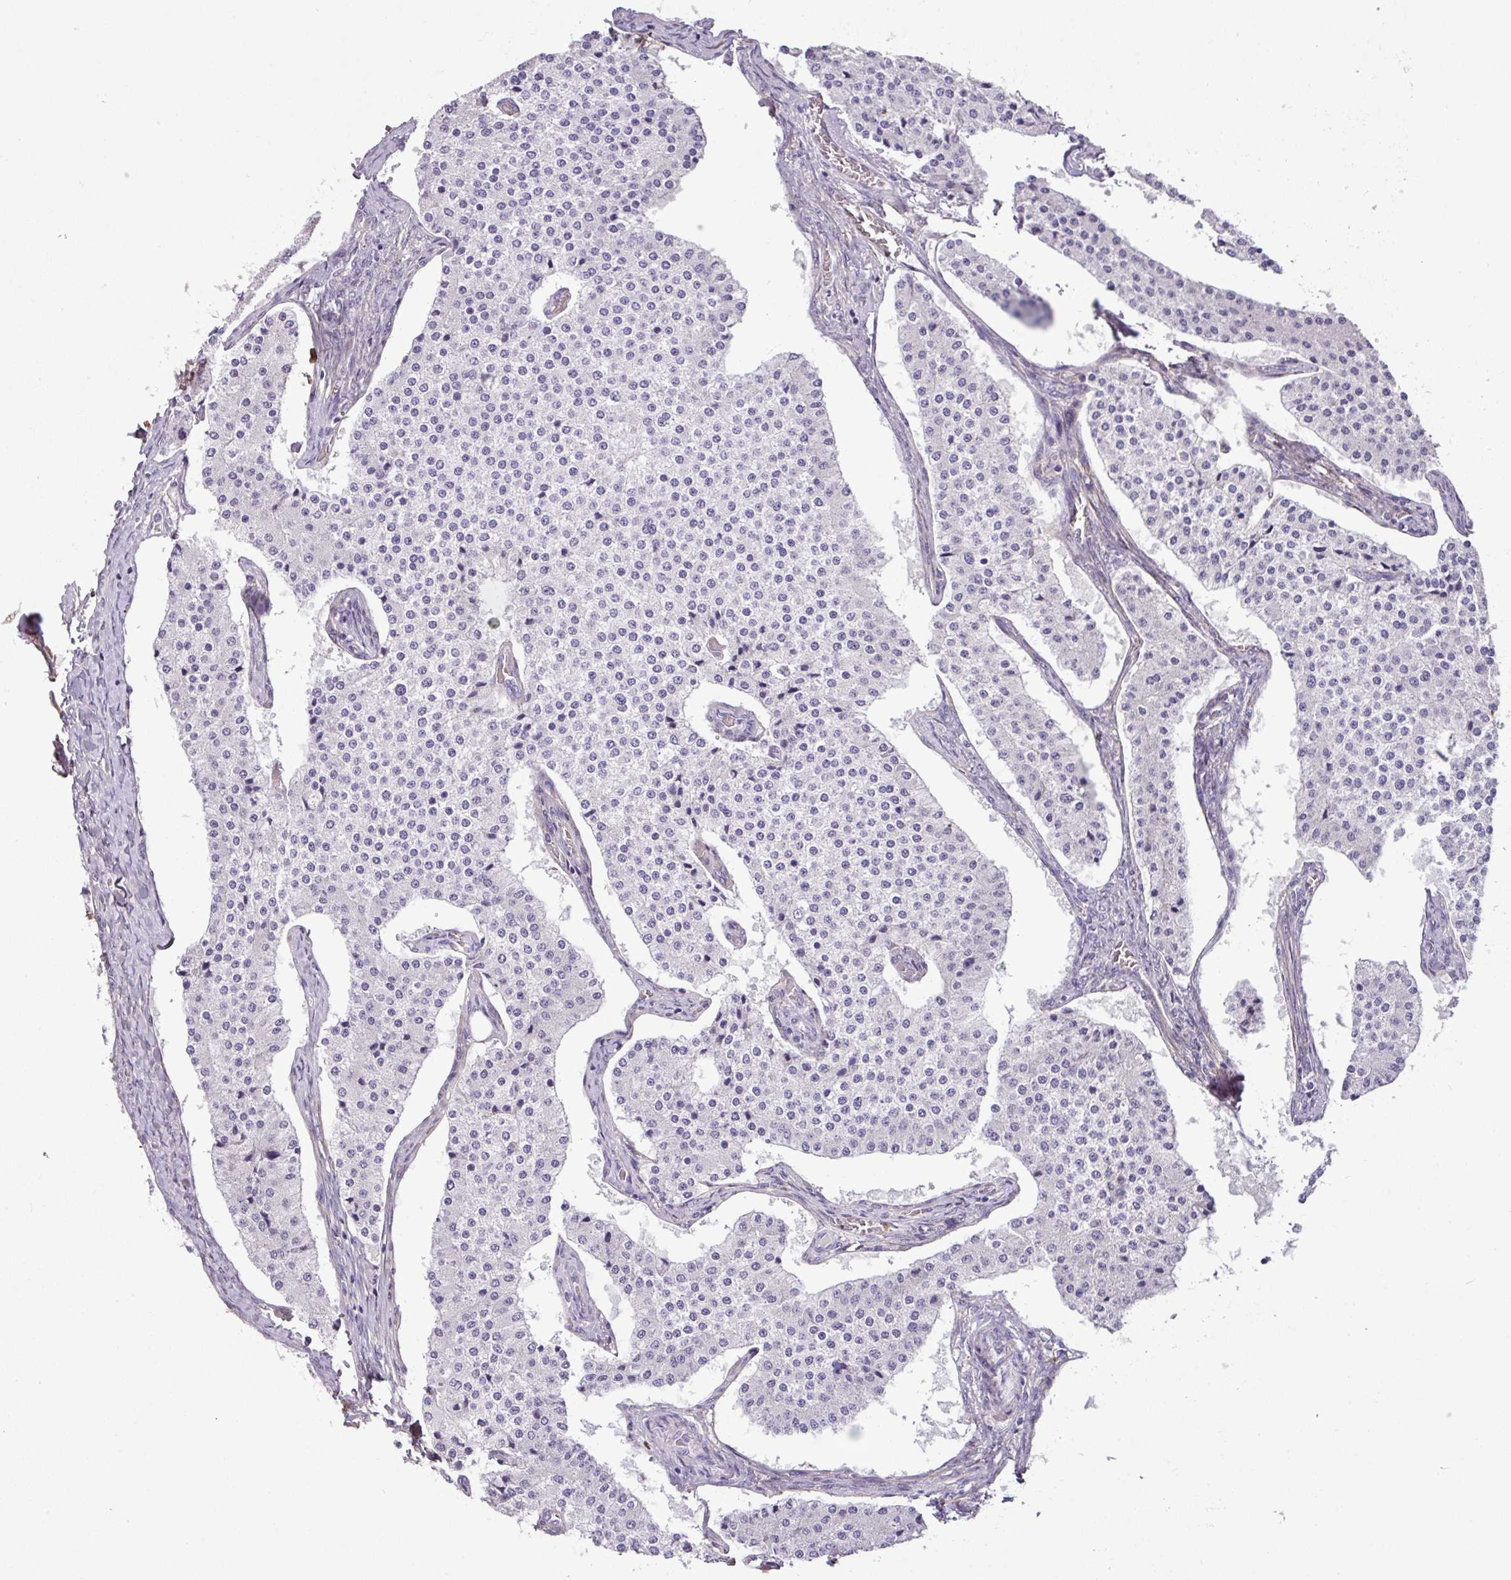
{"staining": {"intensity": "negative", "quantity": "none", "location": "none"}, "tissue": "carcinoid", "cell_type": "Tumor cells", "image_type": "cancer", "snomed": [{"axis": "morphology", "description": "Carcinoid, malignant, NOS"}, {"axis": "topography", "description": "Colon"}], "caption": "Immunohistochemical staining of carcinoid reveals no significant expression in tumor cells.", "gene": "PARD6G", "patient": {"sex": "female", "age": 52}}